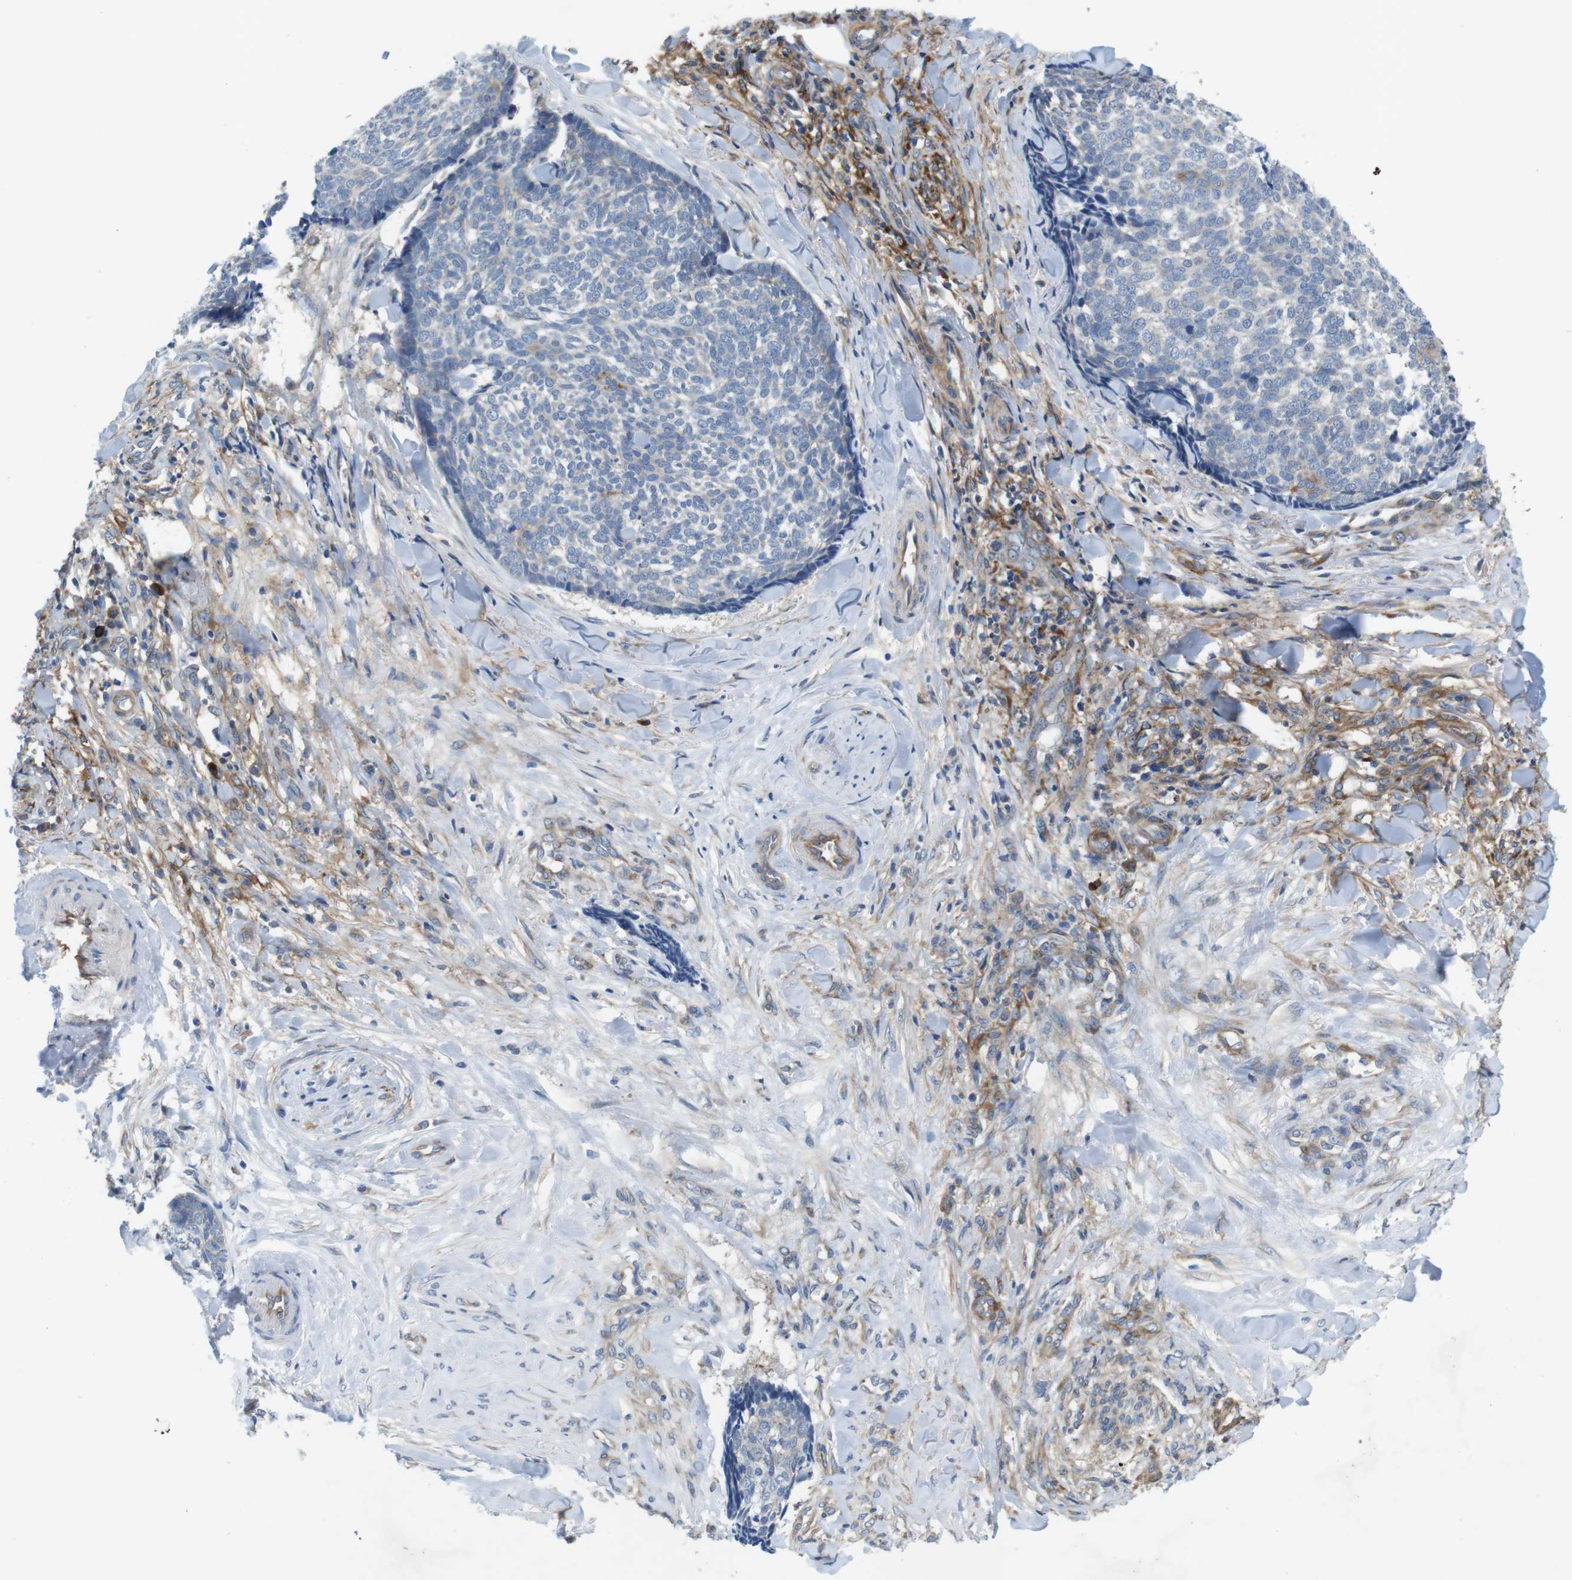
{"staining": {"intensity": "negative", "quantity": "none", "location": "none"}, "tissue": "skin cancer", "cell_type": "Tumor cells", "image_type": "cancer", "snomed": [{"axis": "morphology", "description": "Basal cell carcinoma"}, {"axis": "topography", "description": "Skin"}], "caption": "Immunohistochemical staining of human skin basal cell carcinoma exhibits no significant expression in tumor cells.", "gene": "DCLK1", "patient": {"sex": "male", "age": 84}}